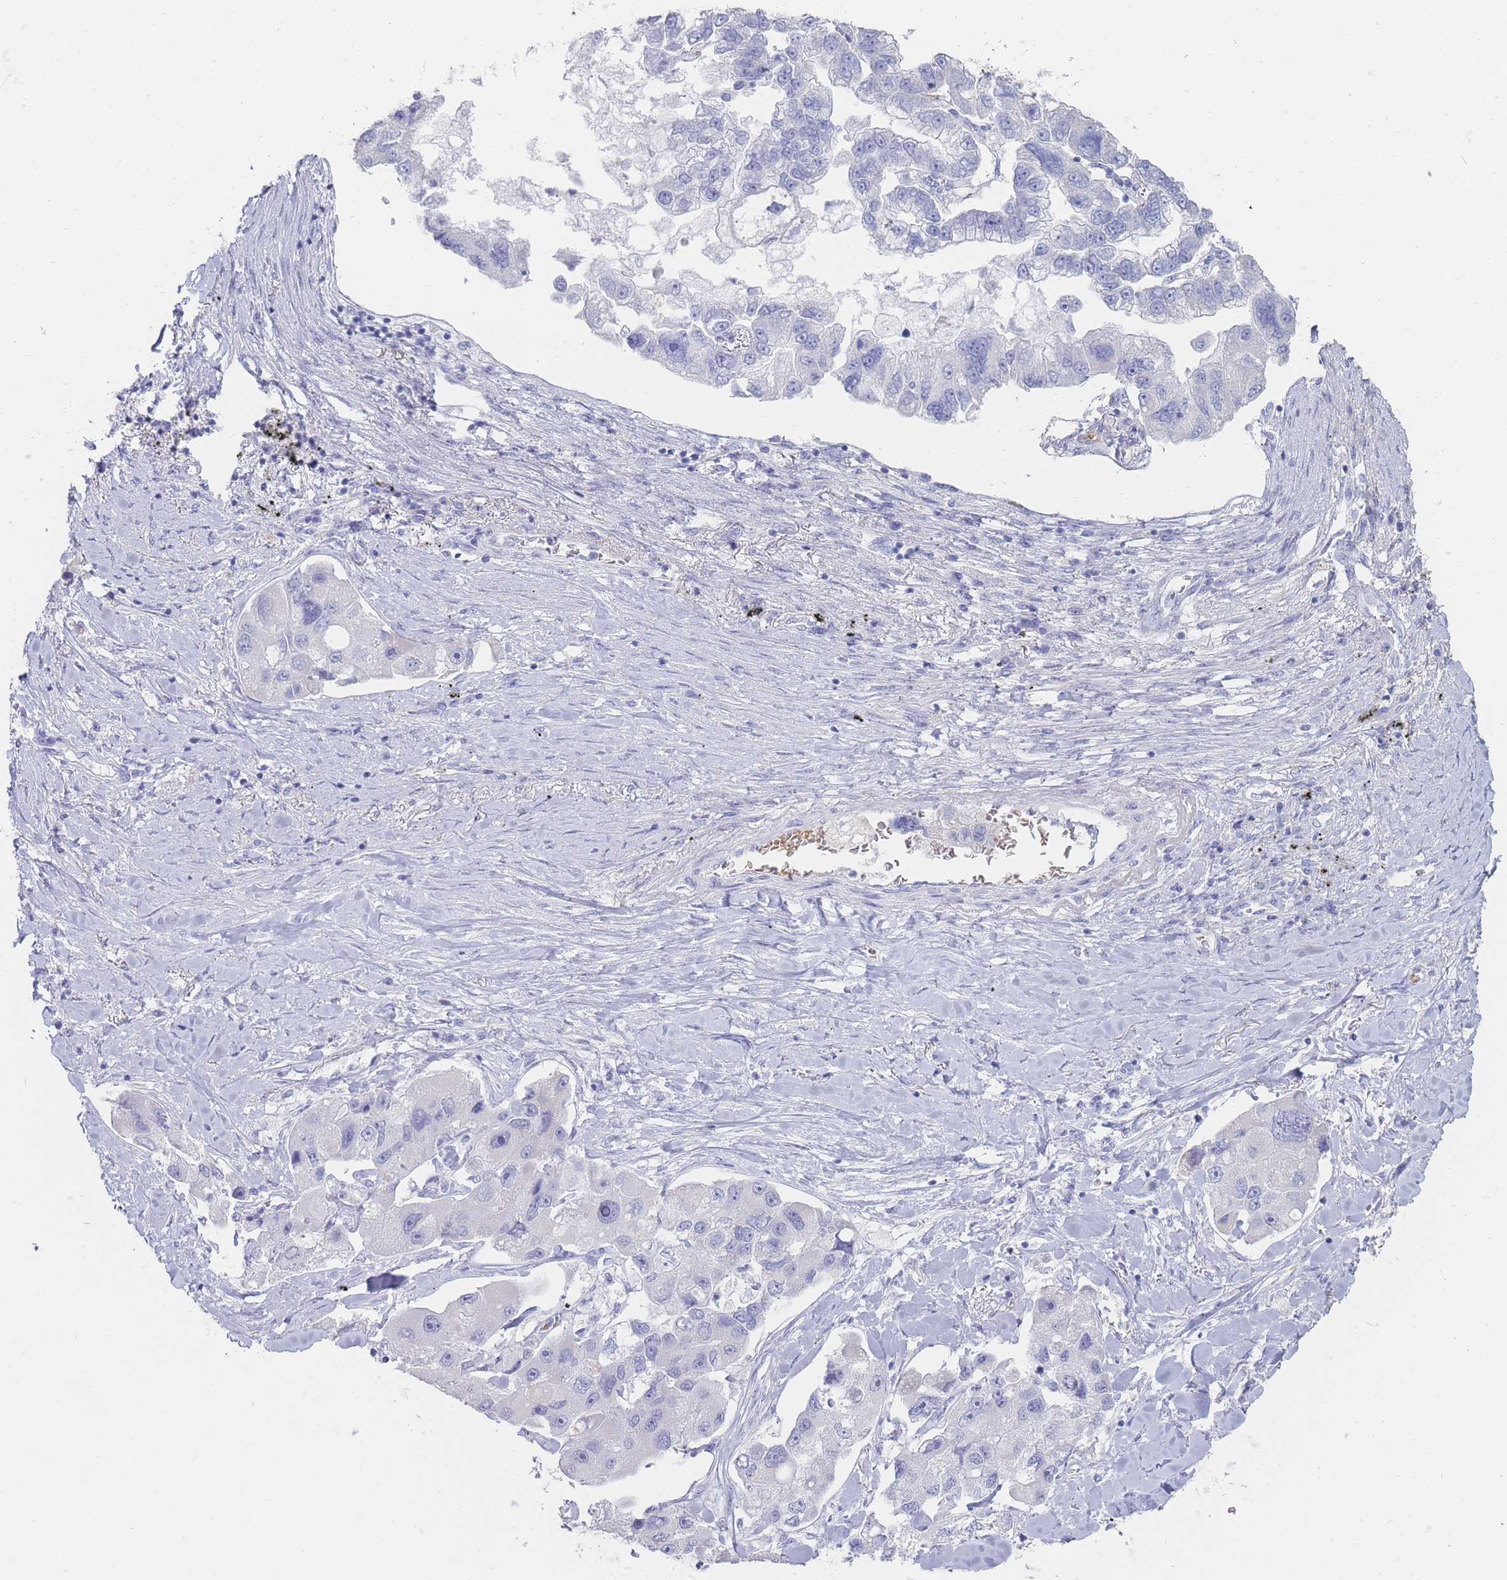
{"staining": {"intensity": "negative", "quantity": "none", "location": "none"}, "tissue": "lung cancer", "cell_type": "Tumor cells", "image_type": "cancer", "snomed": [{"axis": "morphology", "description": "Adenocarcinoma, NOS"}, {"axis": "topography", "description": "Lung"}], "caption": "IHC of human lung adenocarcinoma shows no positivity in tumor cells. (Immunohistochemistry, brightfield microscopy, high magnification).", "gene": "HBG2", "patient": {"sex": "female", "age": 54}}